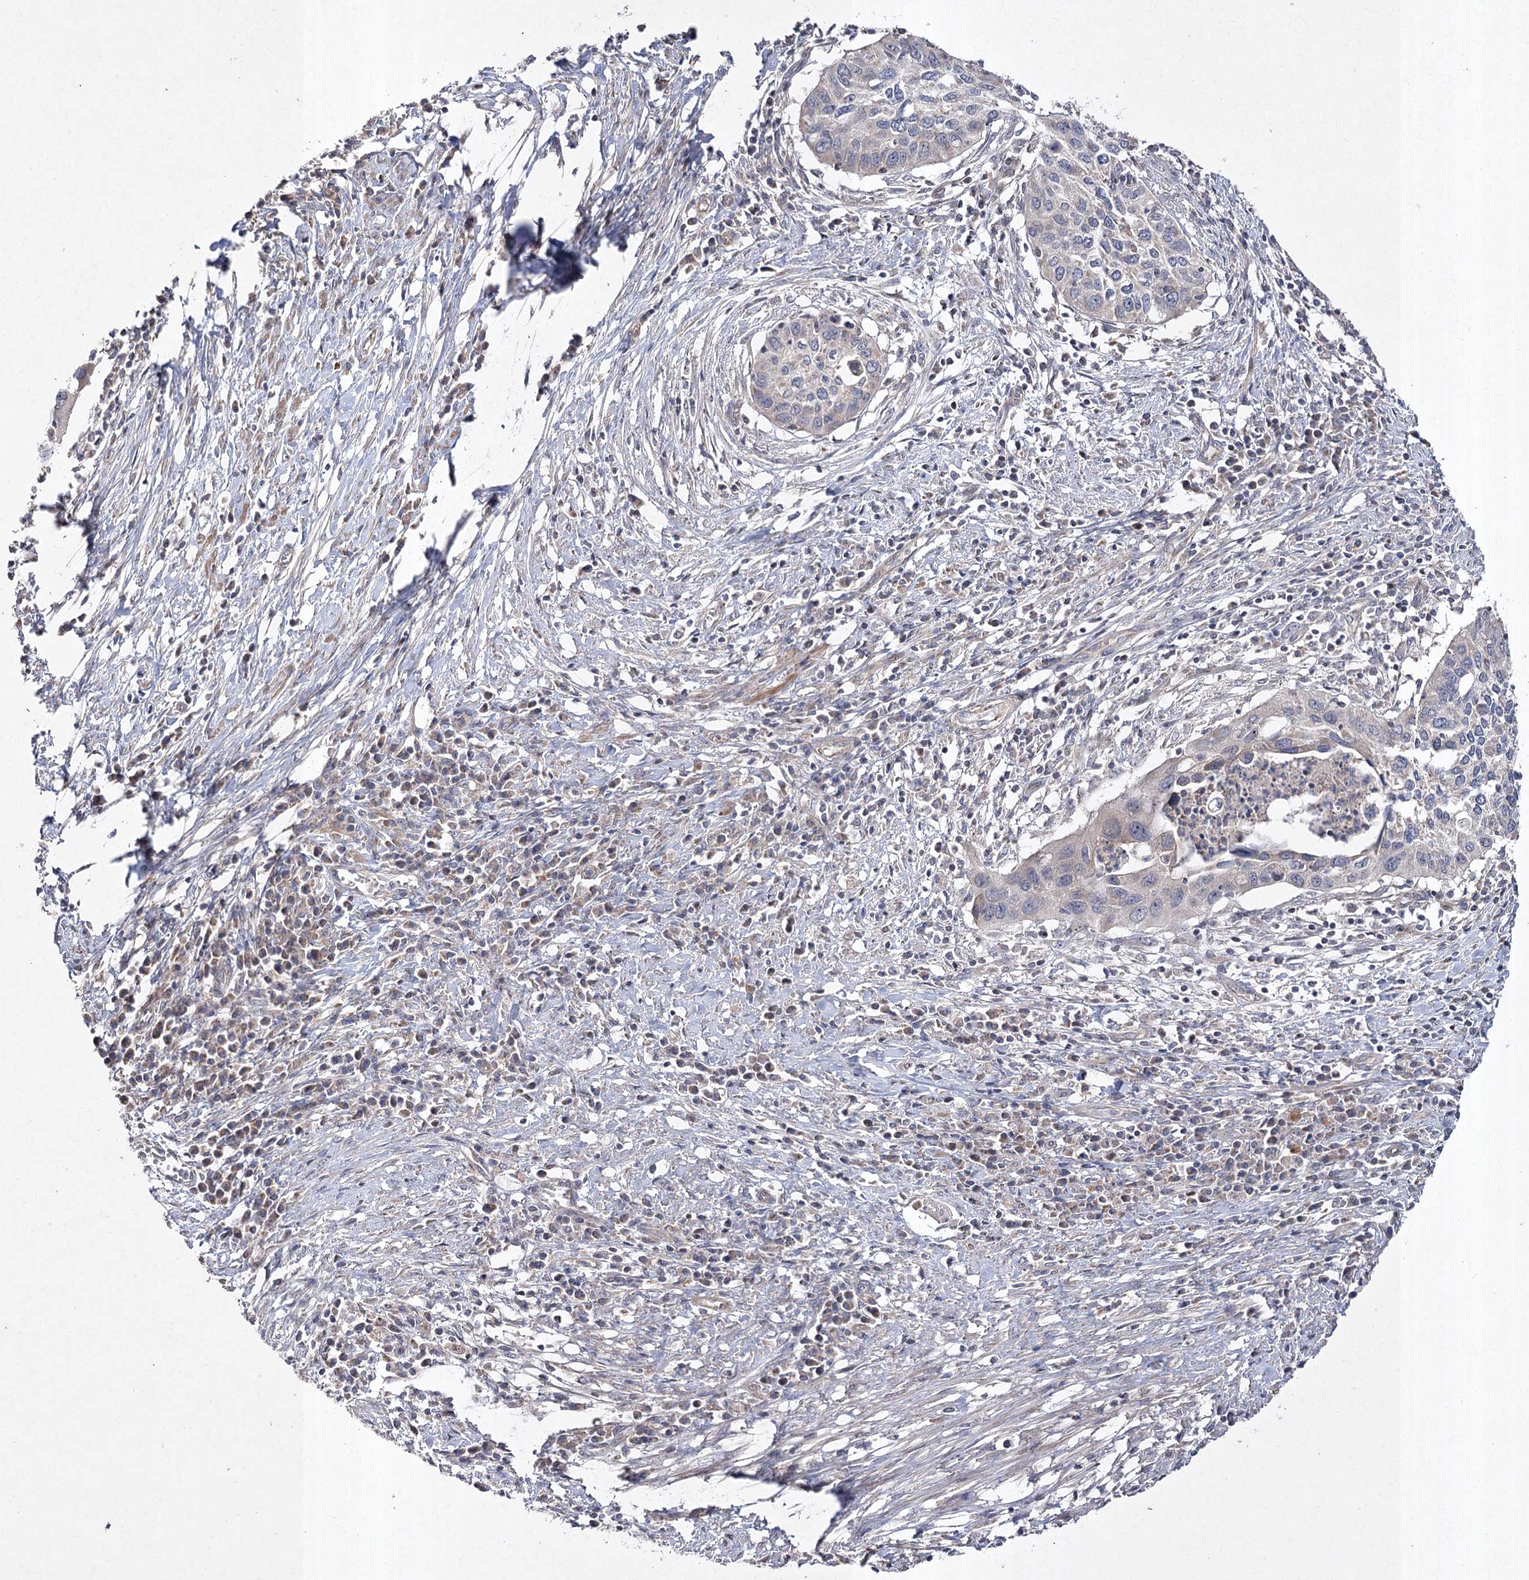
{"staining": {"intensity": "negative", "quantity": "none", "location": "none"}, "tissue": "cervical cancer", "cell_type": "Tumor cells", "image_type": "cancer", "snomed": [{"axis": "morphology", "description": "Squamous cell carcinoma, NOS"}, {"axis": "topography", "description": "Cervix"}], "caption": "Immunohistochemistry (IHC) of squamous cell carcinoma (cervical) displays no expression in tumor cells. Nuclei are stained in blue.", "gene": "FANCL", "patient": {"sex": "female", "age": 38}}